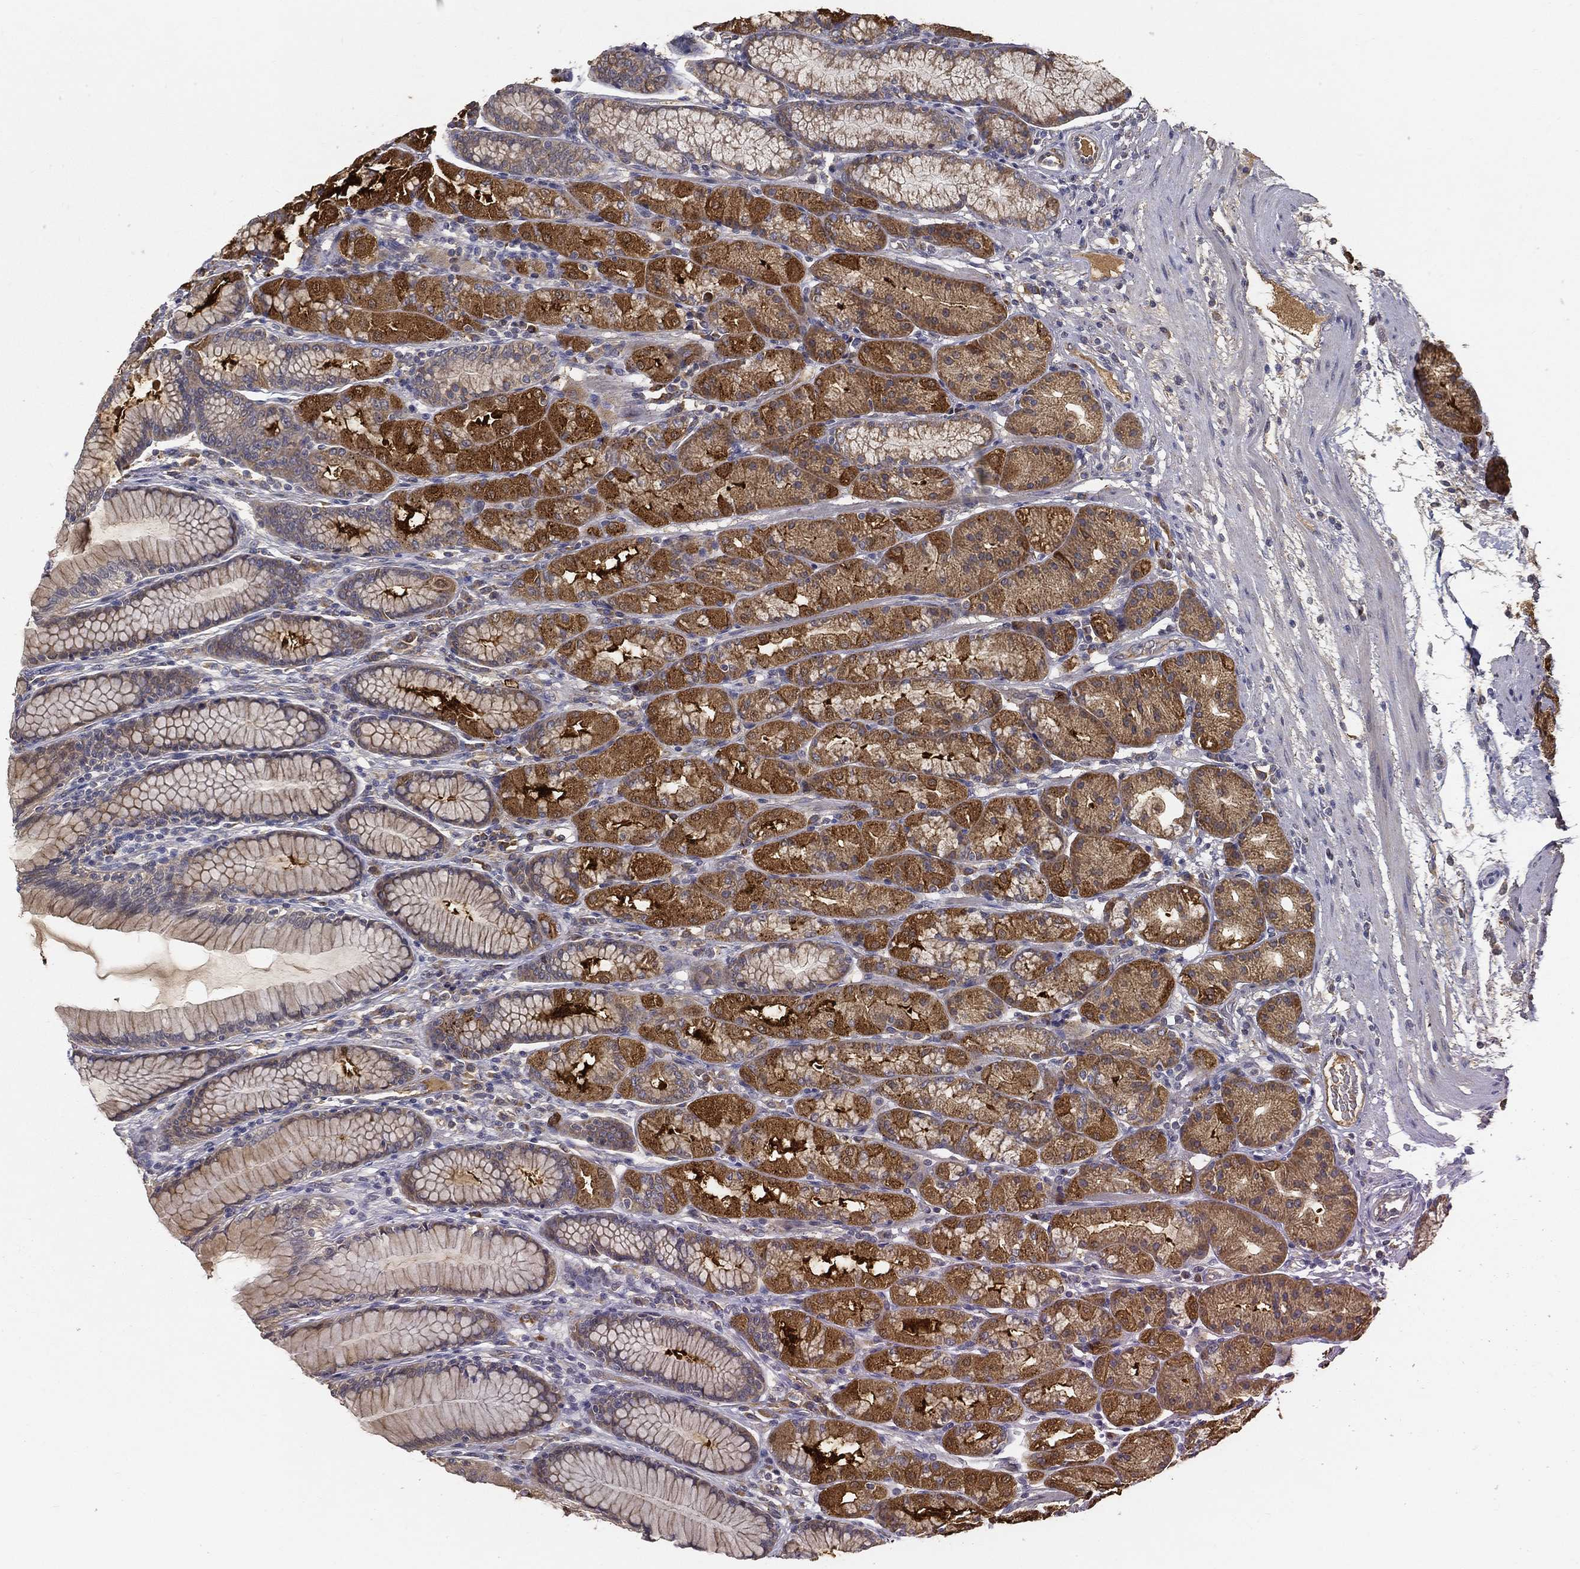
{"staining": {"intensity": "strong", "quantity": "25%-75%", "location": "cytoplasmic/membranous"}, "tissue": "stomach", "cell_type": "Glandular cells", "image_type": "normal", "snomed": [{"axis": "morphology", "description": "Normal tissue, NOS"}, {"axis": "morphology", "description": "Adenocarcinoma, NOS"}, {"axis": "topography", "description": "Stomach"}], "caption": "Unremarkable stomach shows strong cytoplasmic/membranous positivity in approximately 25%-75% of glandular cells.", "gene": "MT", "patient": {"sex": "female", "age": 79}}